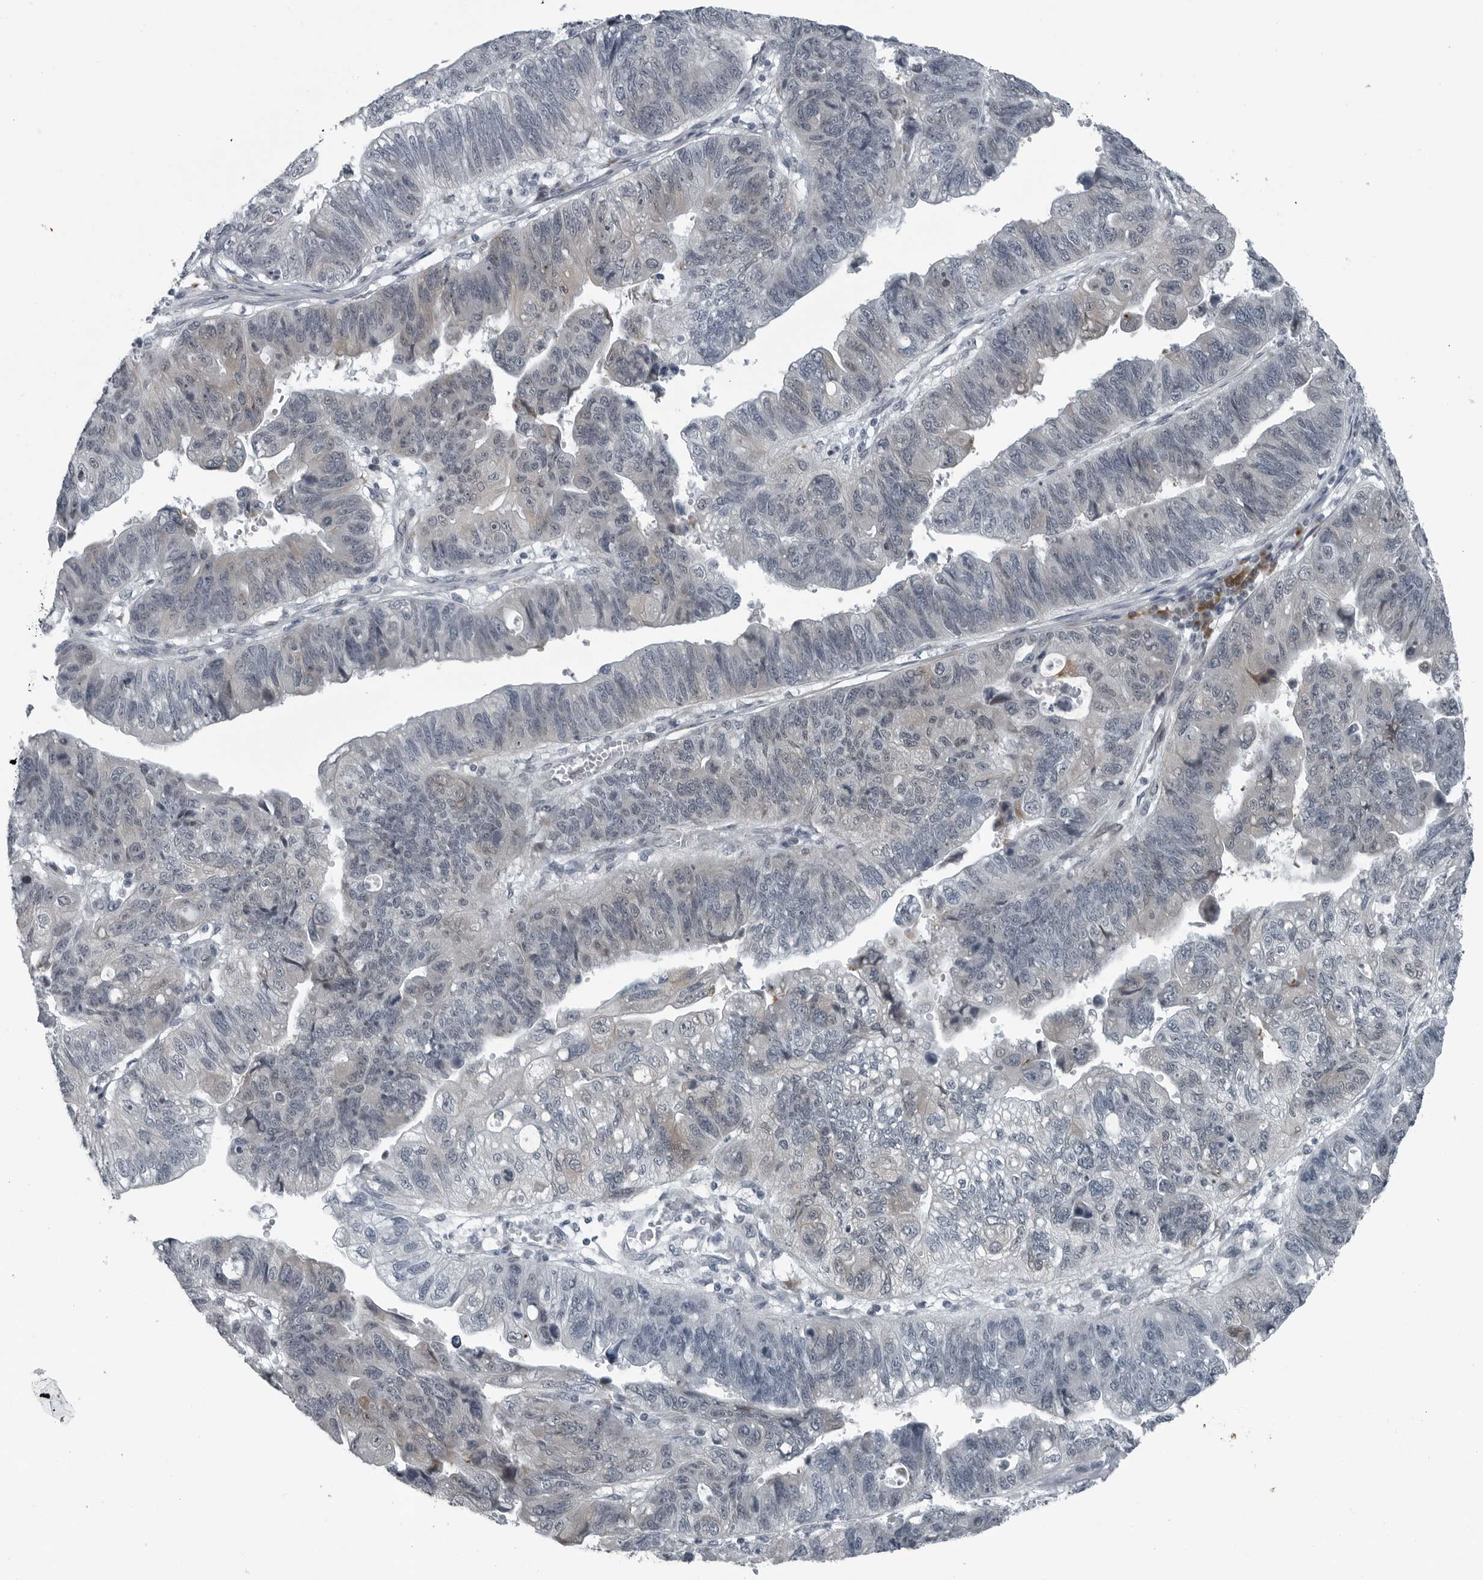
{"staining": {"intensity": "negative", "quantity": "none", "location": "none"}, "tissue": "stomach cancer", "cell_type": "Tumor cells", "image_type": "cancer", "snomed": [{"axis": "morphology", "description": "Adenocarcinoma, NOS"}, {"axis": "topography", "description": "Stomach"}], "caption": "Immunohistochemistry (IHC) of human stomach cancer shows no positivity in tumor cells.", "gene": "DNAAF11", "patient": {"sex": "male", "age": 59}}